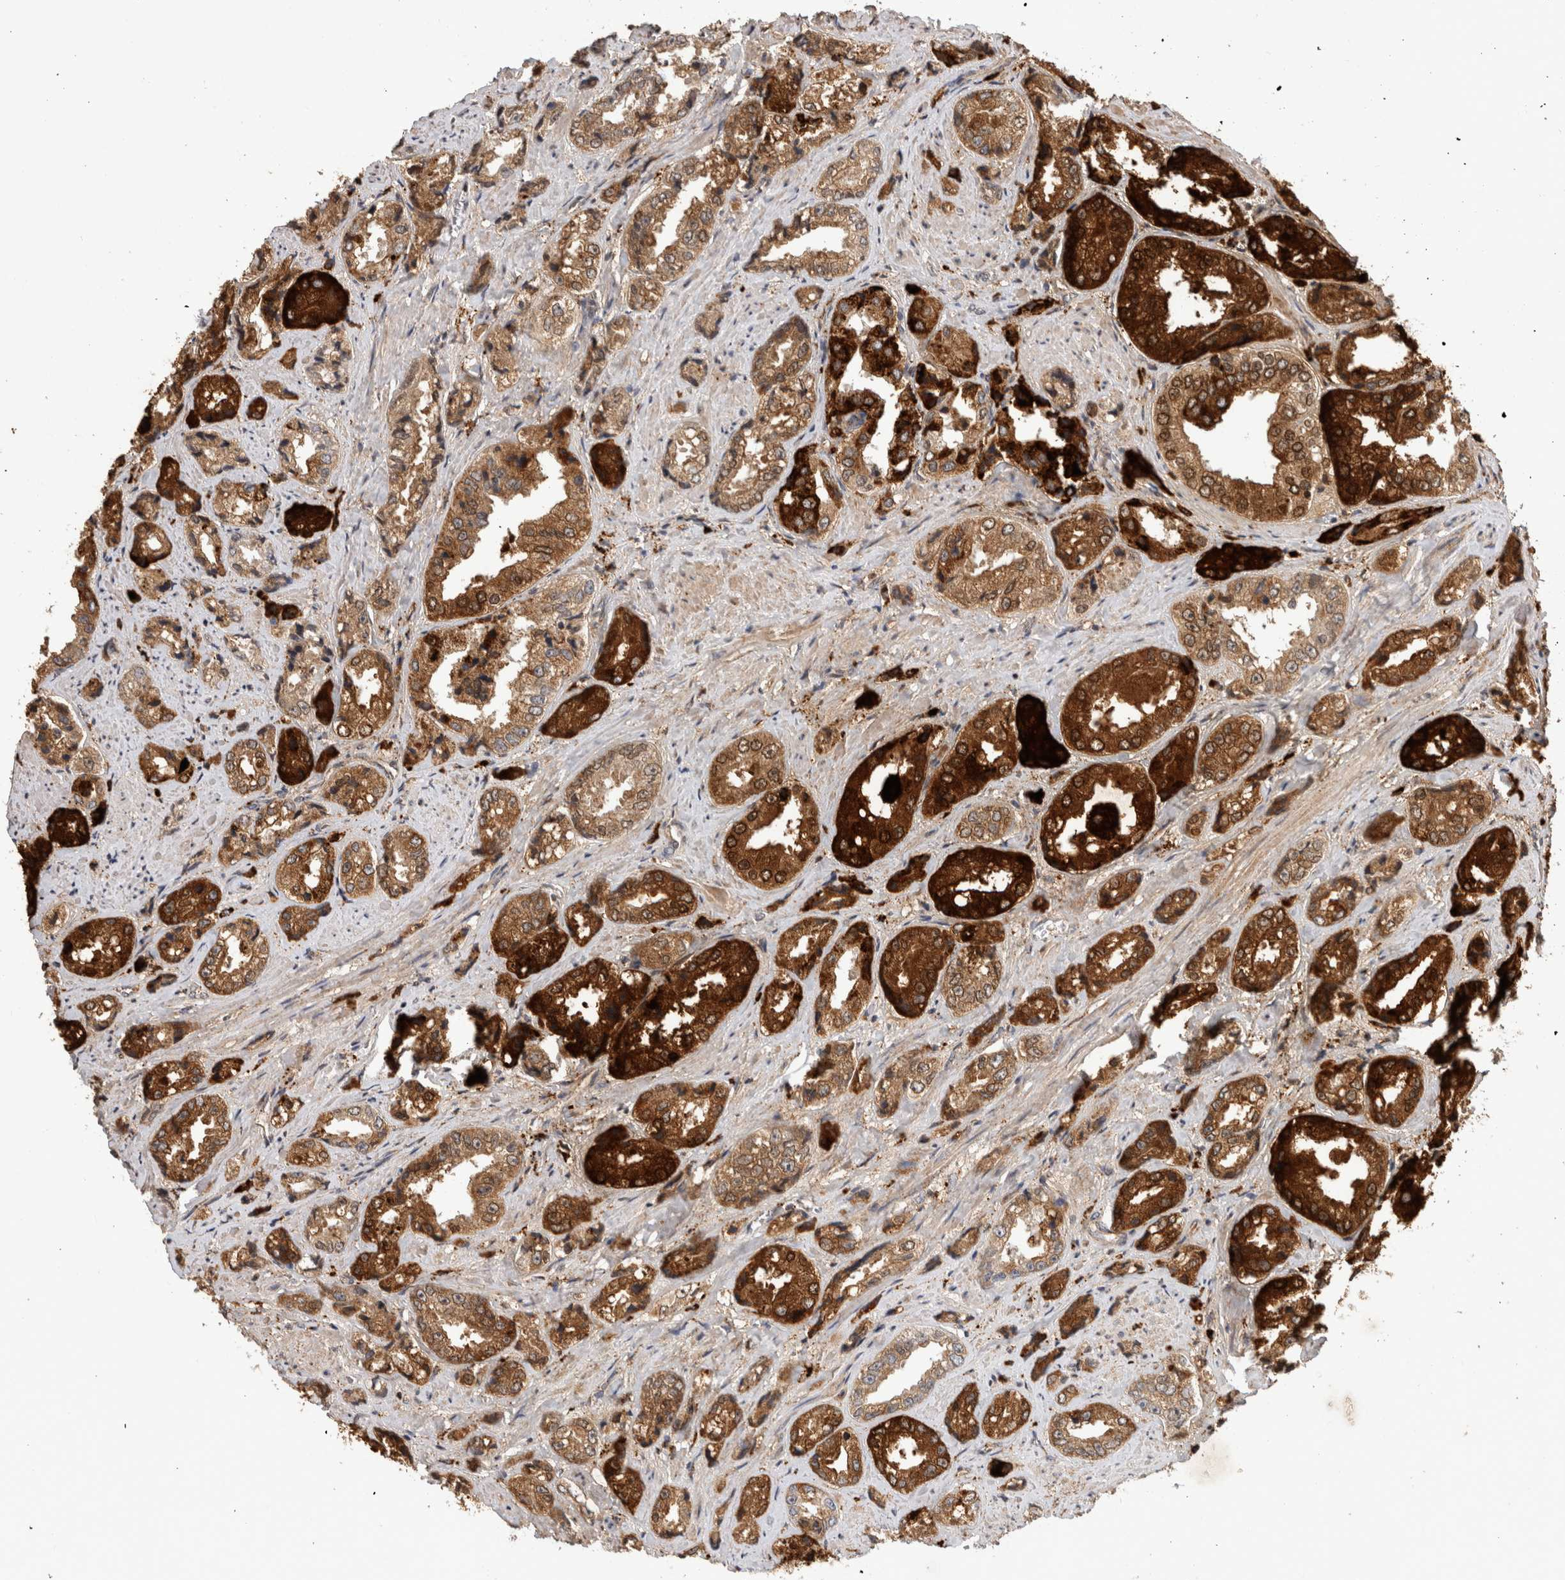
{"staining": {"intensity": "strong", "quantity": ">75%", "location": "cytoplasmic/membranous,nuclear"}, "tissue": "prostate cancer", "cell_type": "Tumor cells", "image_type": "cancer", "snomed": [{"axis": "morphology", "description": "Adenocarcinoma, High grade"}, {"axis": "topography", "description": "Prostate"}], "caption": "DAB immunohistochemical staining of prostate cancer (adenocarcinoma (high-grade)) shows strong cytoplasmic/membranous and nuclear protein expression in about >75% of tumor cells.", "gene": "ARSA", "patient": {"sex": "male", "age": 61}}